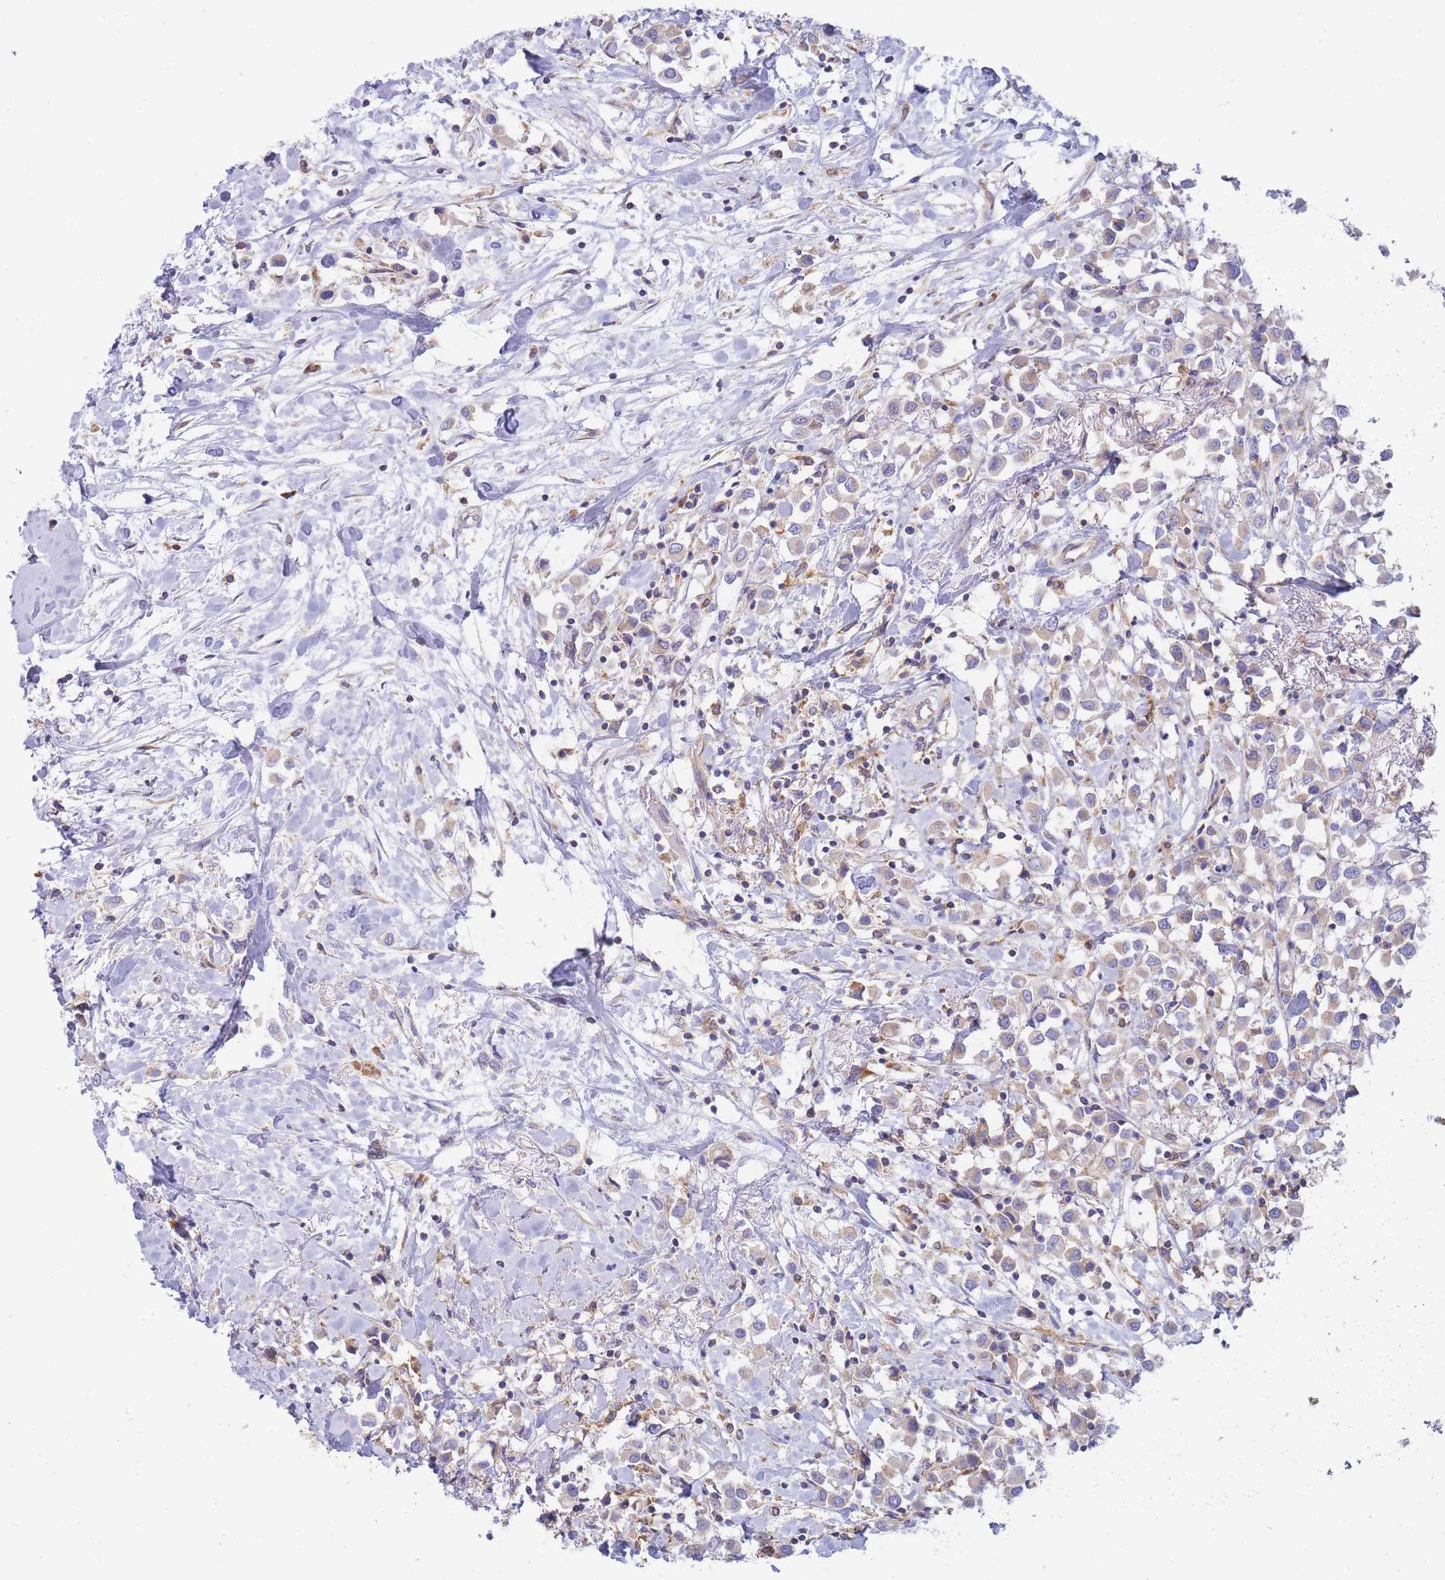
{"staining": {"intensity": "weak", "quantity": ">75%", "location": "cytoplasmic/membranous"}, "tissue": "breast cancer", "cell_type": "Tumor cells", "image_type": "cancer", "snomed": [{"axis": "morphology", "description": "Duct carcinoma"}, {"axis": "topography", "description": "Breast"}], "caption": "The histopathology image exhibits a brown stain indicating the presence of a protein in the cytoplasmic/membranous of tumor cells in invasive ductal carcinoma (breast). (IHC, brightfield microscopy, high magnification).", "gene": "SH2B2", "patient": {"sex": "female", "age": 61}}